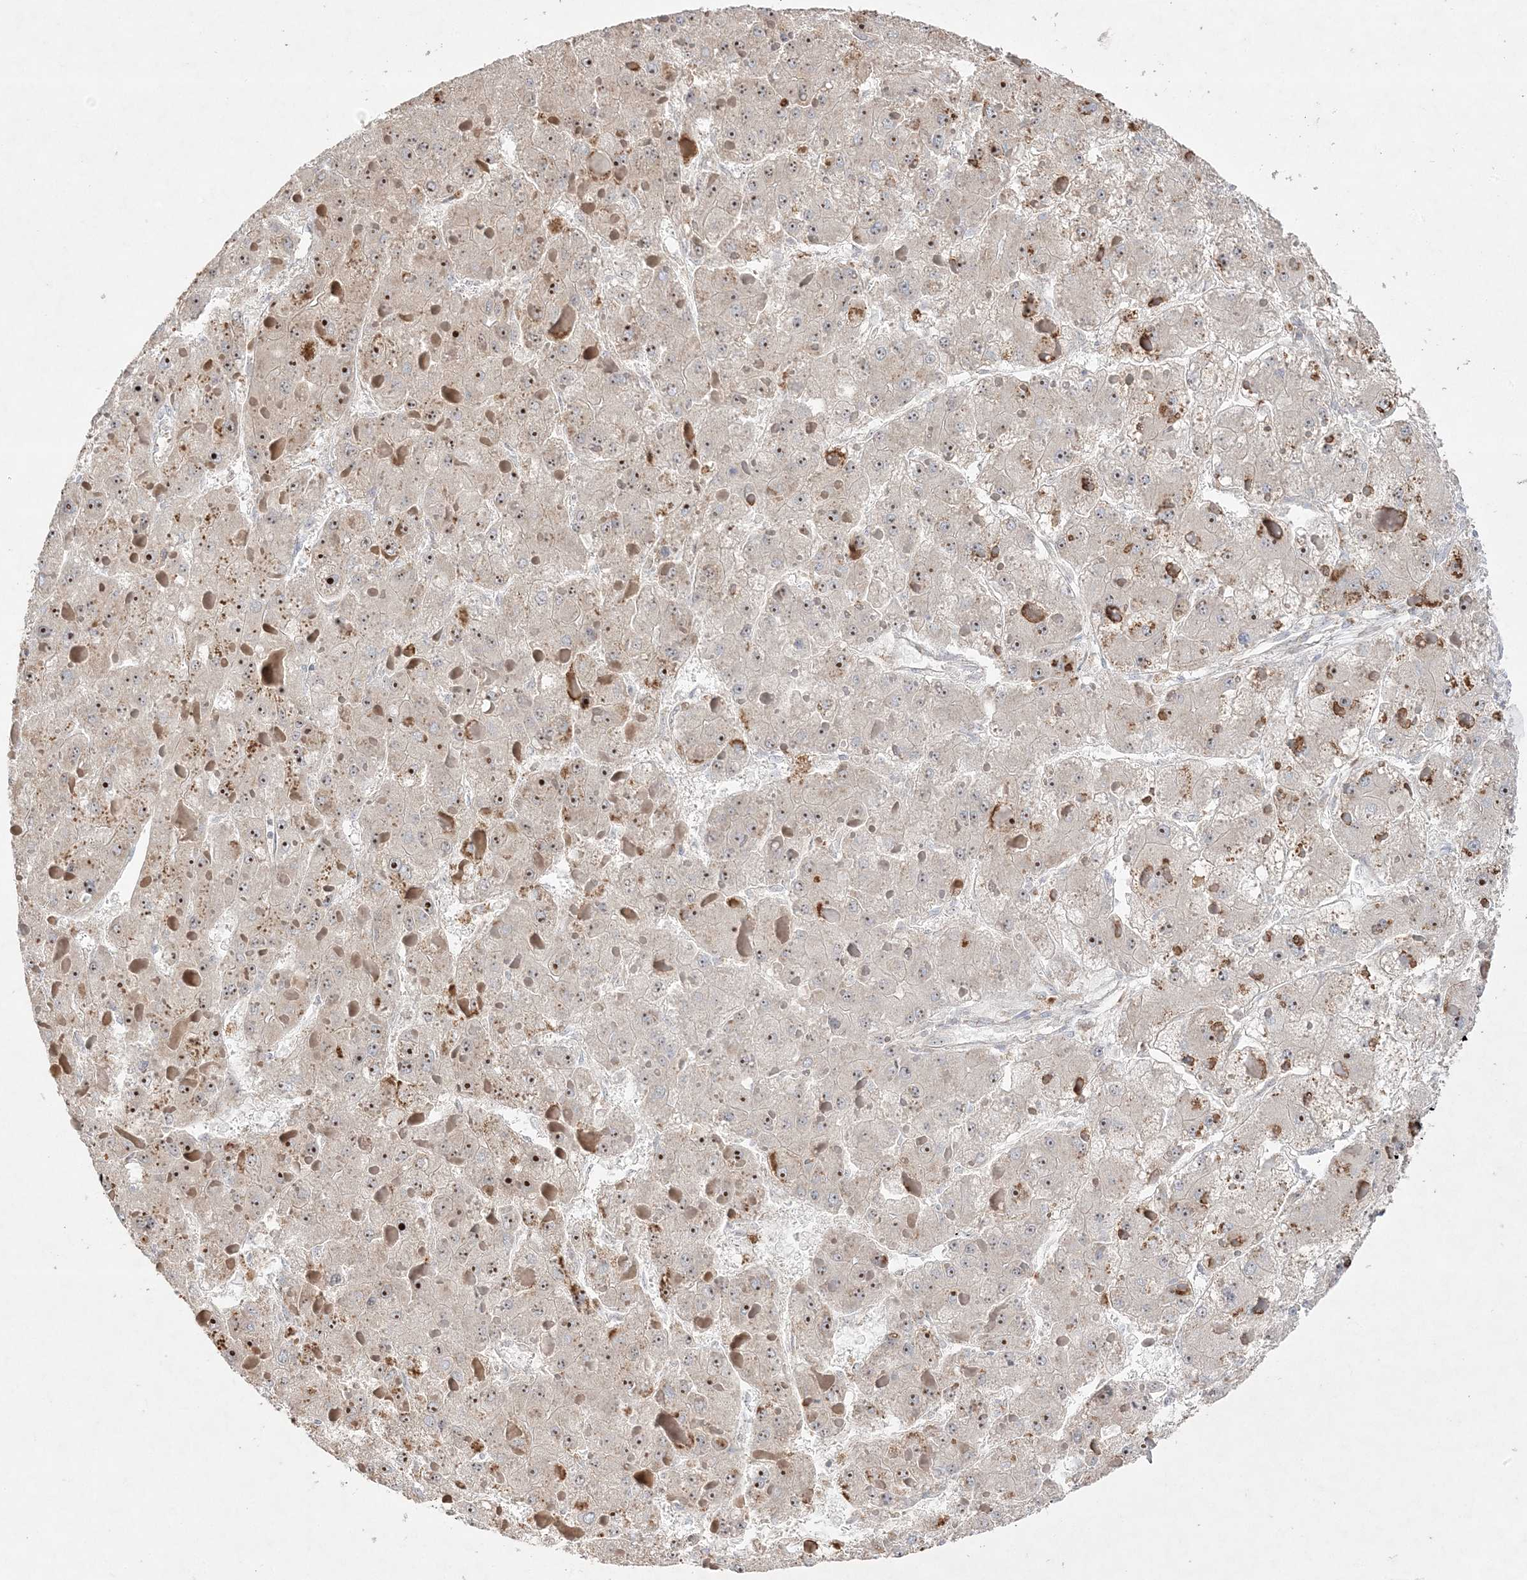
{"staining": {"intensity": "moderate", "quantity": ">75%", "location": "nuclear"}, "tissue": "liver cancer", "cell_type": "Tumor cells", "image_type": "cancer", "snomed": [{"axis": "morphology", "description": "Carcinoma, Hepatocellular, NOS"}, {"axis": "topography", "description": "Liver"}], "caption": "Immunohistochemical staining of liver cancer reveals medium levels of moderate nuclear protein expression in approximately >75% of tumor cells.", "gene": "NOP16", "patient": {"sex": "female", "age": 73}}